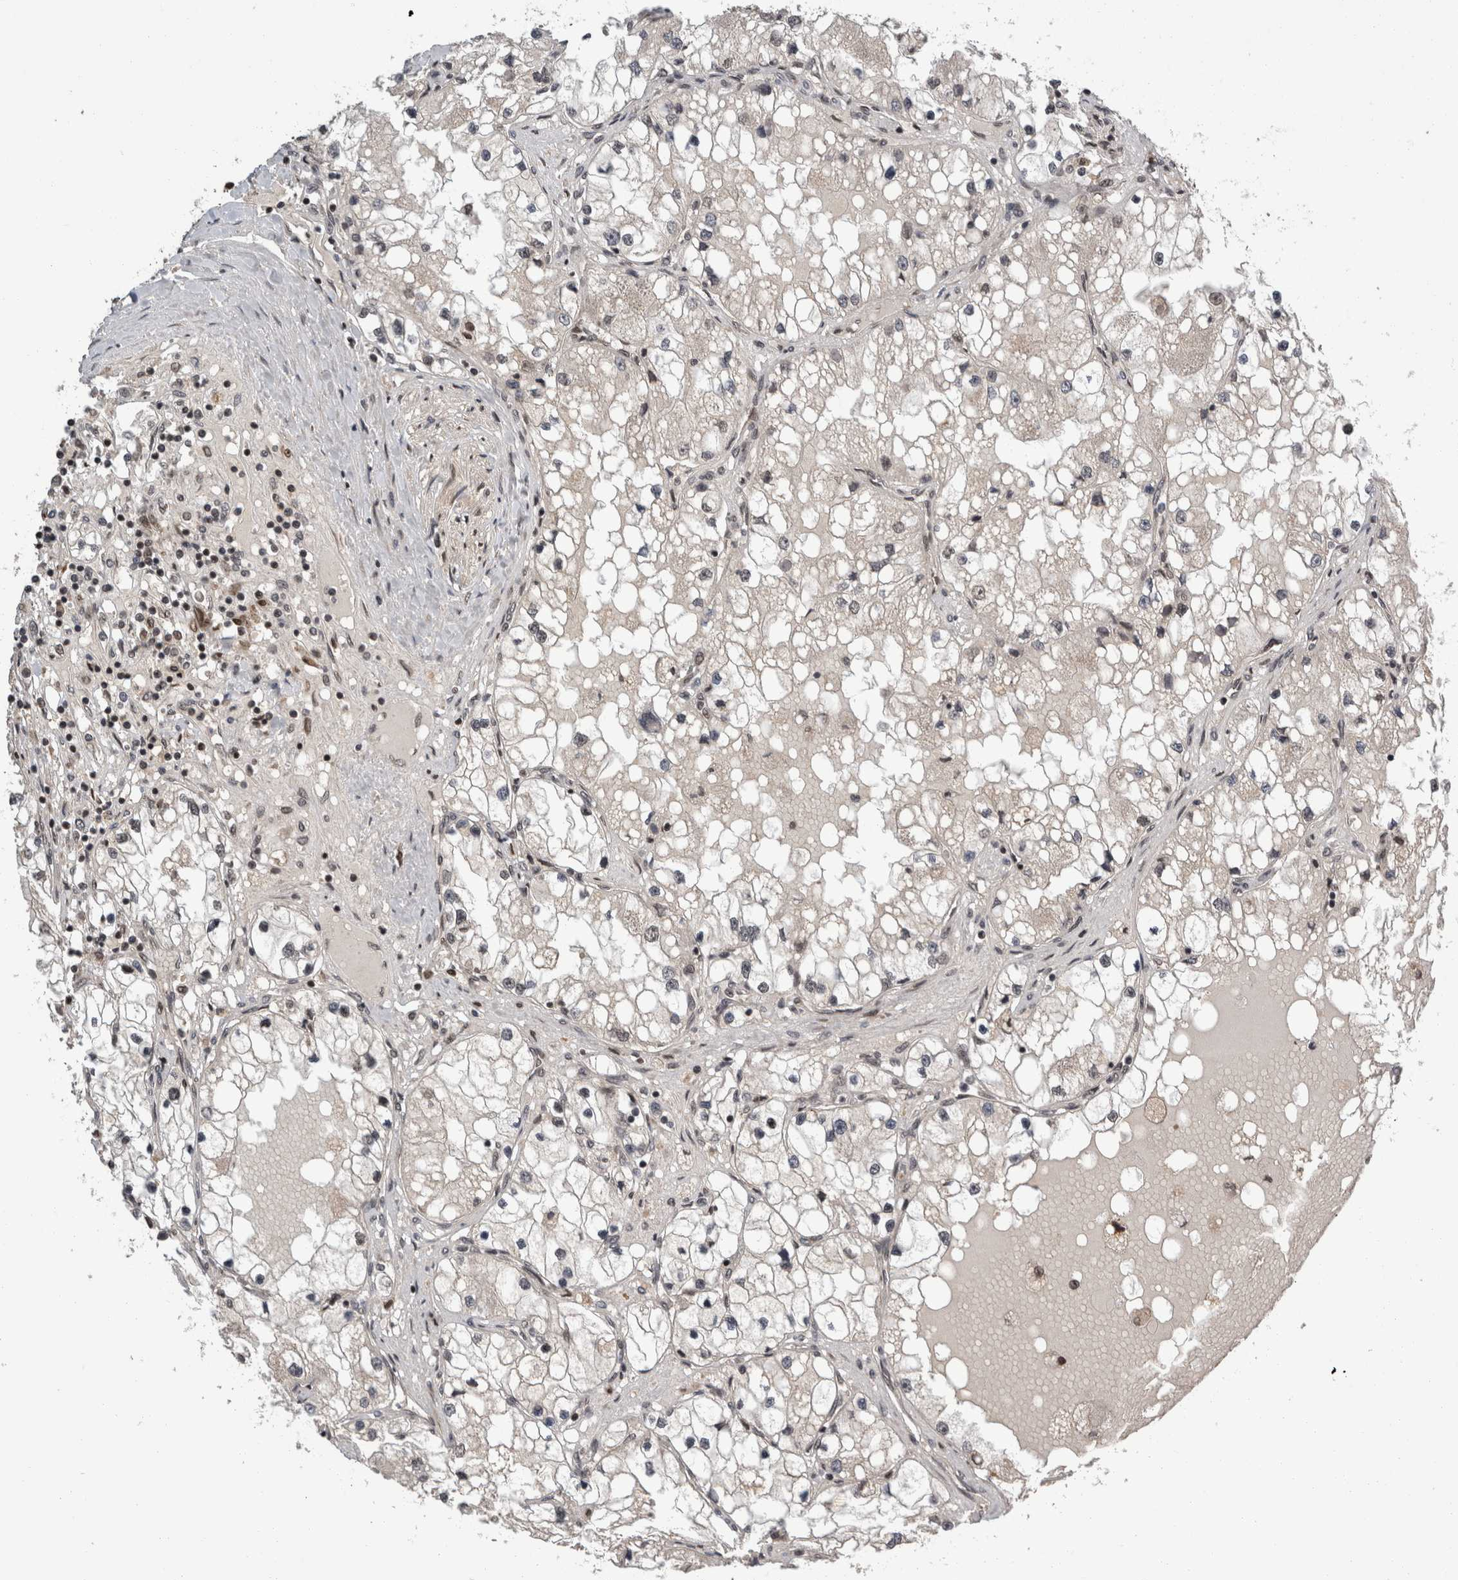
{"staining": {"intensity": "negative", "quantity": "none", "location": "none"}, "tissue": "renal cancer", "cell_type": "Tumor cells", "image_type": "cancer", "snomed": [{"axis": "morphology", "description": "Adenocarcinoma, NOS"}, {"axis": "topography", "description": "Kidney"}], "caption": "Tumor cells are negative for brown protein staining in renal cancer. (Stains: DAB immunohistochemistry (IHC) with hematoxylin counter stain, Microscopy: brightfield microscopy at high magnification).", "gene": "CPSF2", "patient": {"sex": "male", "age": 68}}